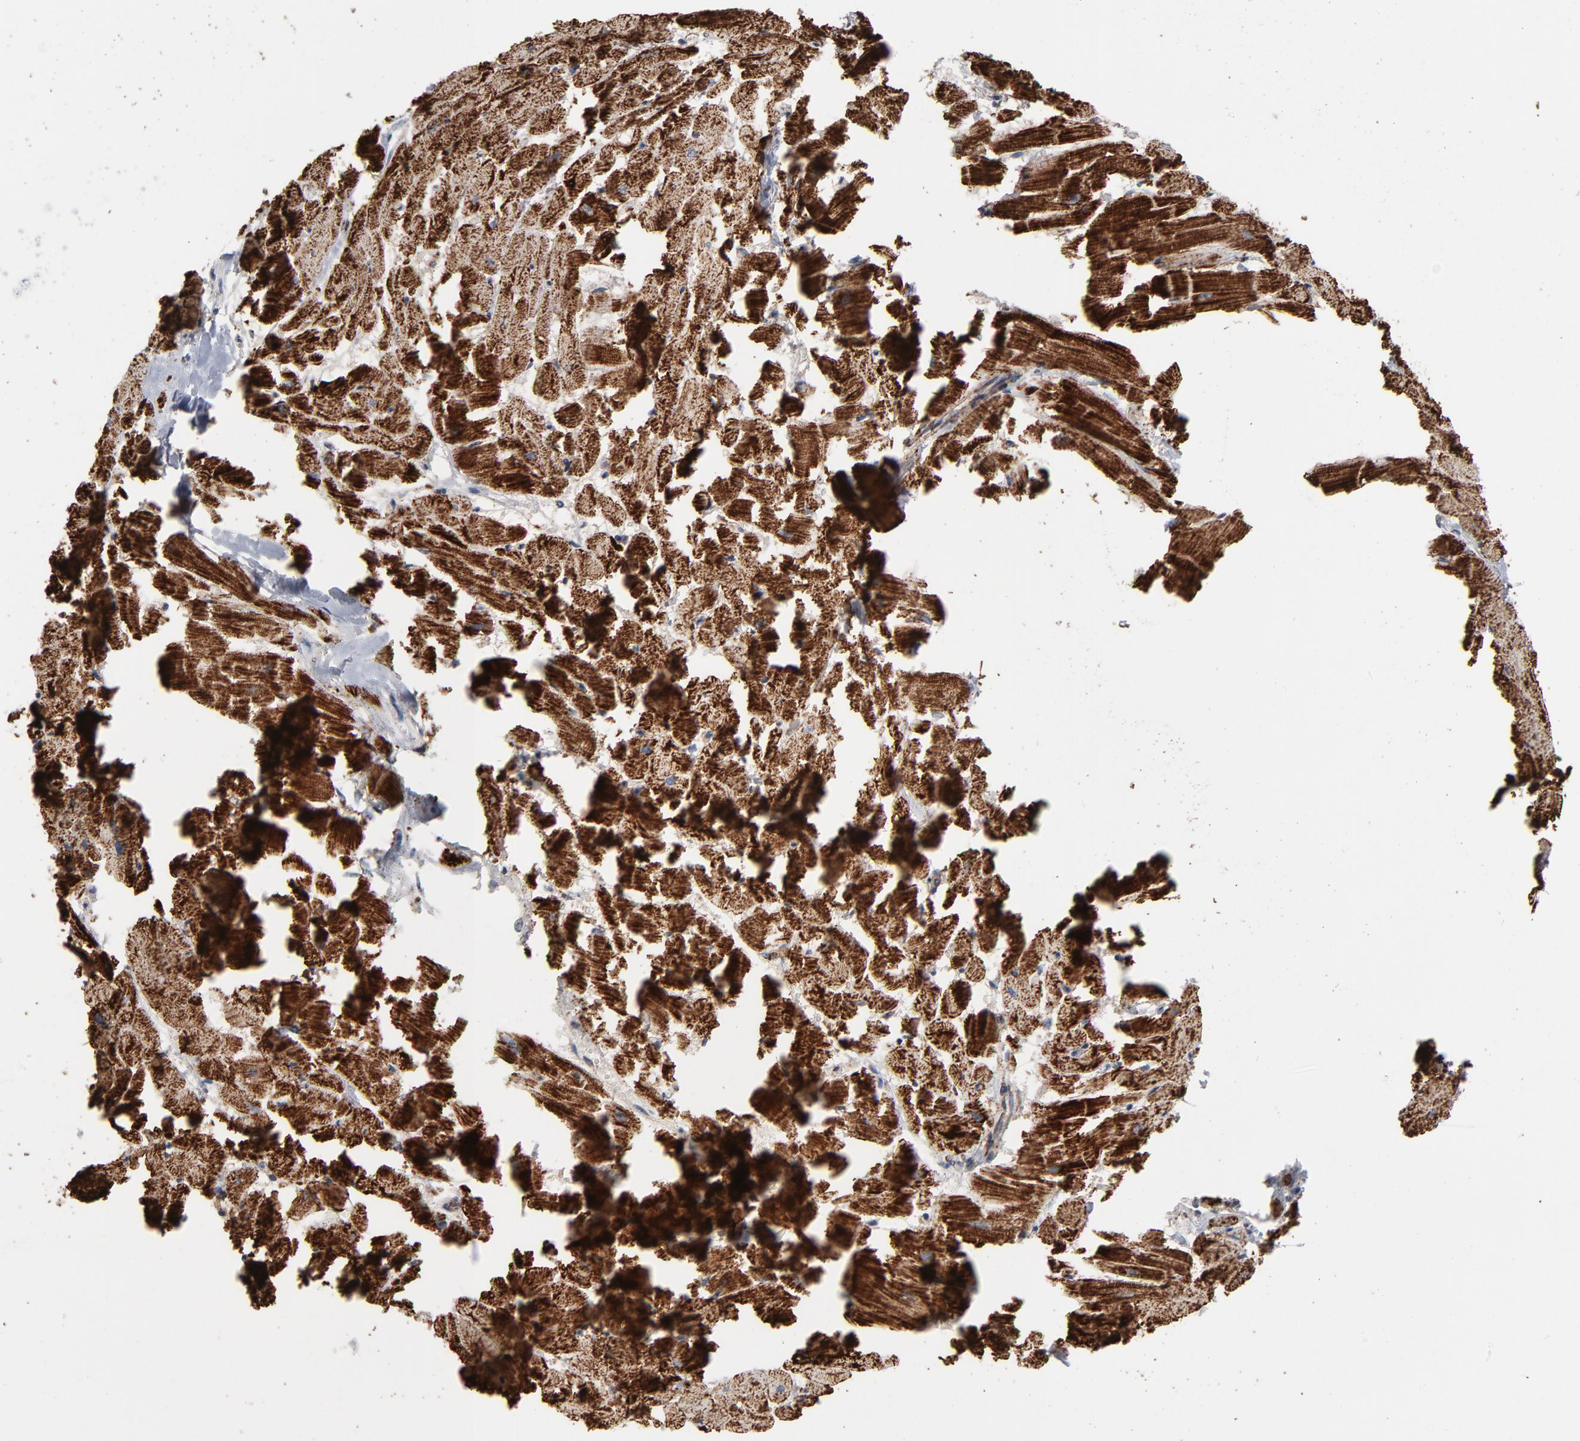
{"staining": {"intensity": "strong", "quantity": ">75%", "location": "cytoplasmic/membranous"}, "tissue": "heart muscle", "cell_type": "Cardiomyocytes", "image_type": "normal", "snomed": [{"axis": "morphology", "description": "Normal tissue, NOS"}, {"axis": "topography", "description": "Heart"}], "caption": "Immunohistochemistry (DAB) staining of benign heart muscle shows strong cytoplasmic/membranous protein expression in approximately >75% of cardiomyocytes. (brown staining indicates protein expression, while blue staining denotes nuclei).", "gene": "UQCRC1", "patient": {"sex": "female", "age": 19}}